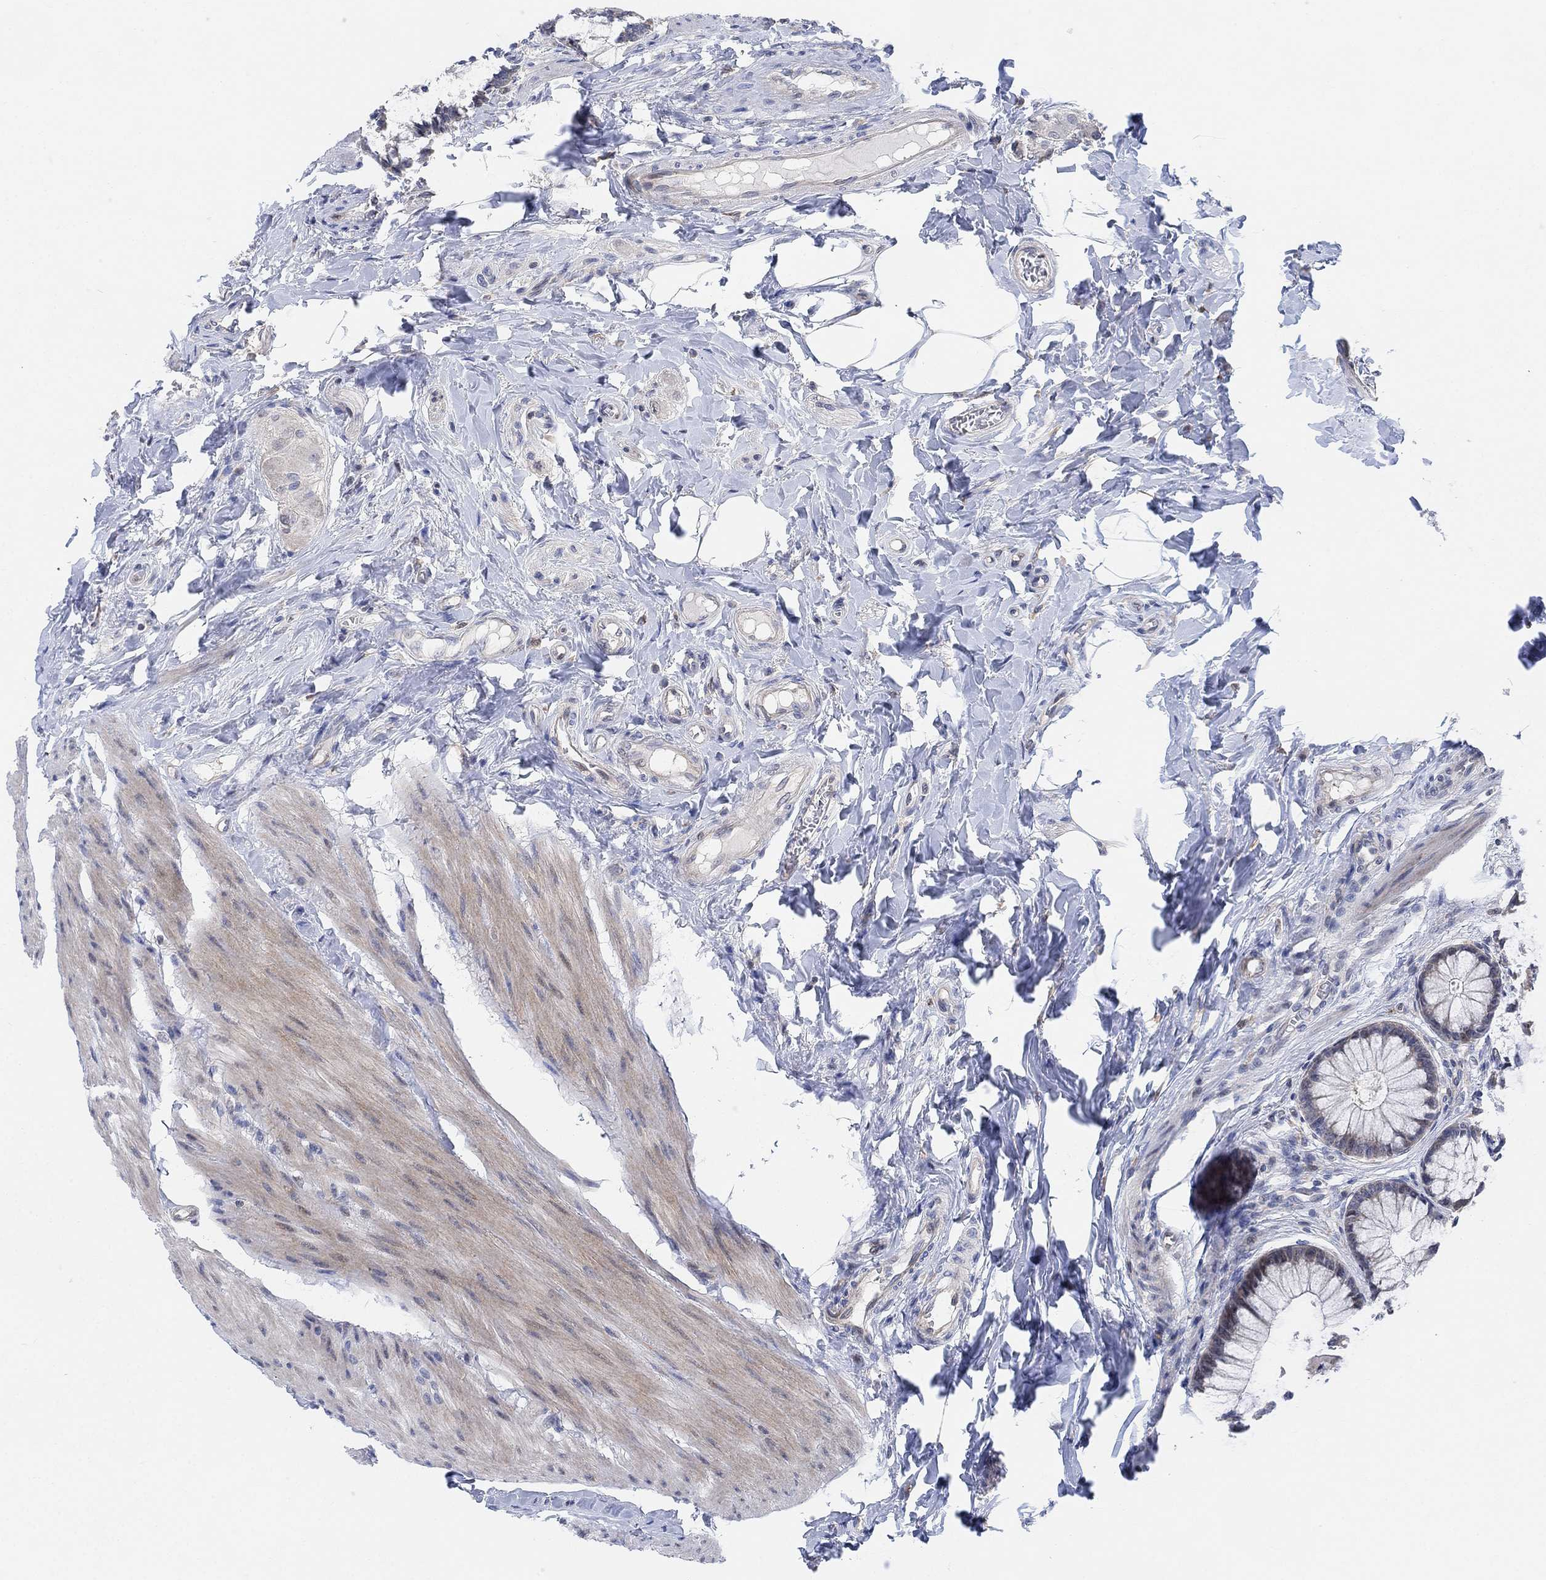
{"staining": {"intensity": "negative", "quantity": "none", "location": "none"}, "tissue": "colon", "cell_type": "Endothelial cells", "image_type": "normal", "snomed": [{"axis": "morphology", "description": "Normal tissue, NOS"}, {"axis": "topography", "description": "Colon"}], "caption": "Immunohistochemistry (IHC) micrograph of normal colon stained for a protein (brown), which displays no staining in endothelial cells.", "gene": "CNTF", "patient": {"sex": "female", "age": 65}}